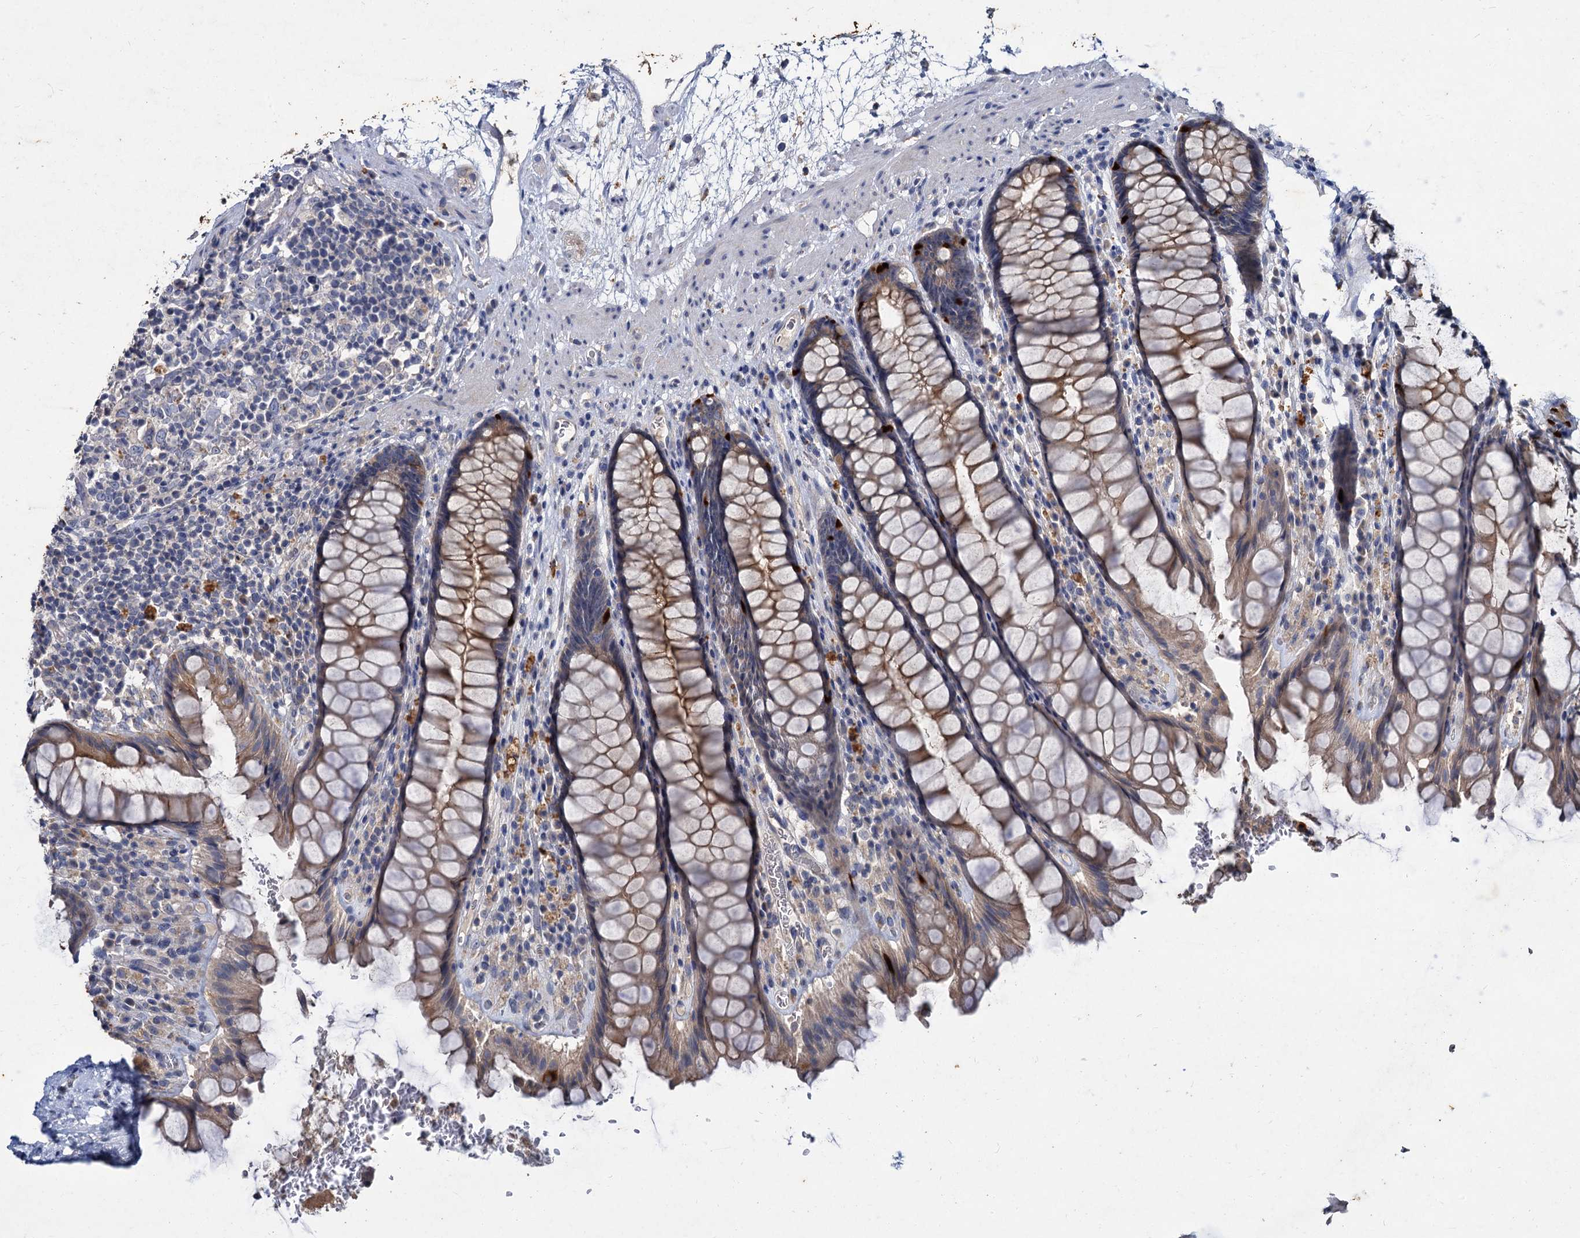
{"staining": {"intensity": "weak", "quantity": ">75%", "location": "cytoplasmic/membranous"}, "tissue": "rectum", "cell_type": "Glandular cells", "image_type": "normal", "snomed": [{"axis": "morphology", "description": "Normal tissue, NOS"}, {"axis": "topography", "description": "Rectum"}], "caption": "About >75% of glandular cells in benign human rectum display weak cytoplasmic/membranous protein positivity as visualized by brown immunohistochemical staining.", "gene": "ATP9A", "patient": {"sex": "male", "age": 64}}